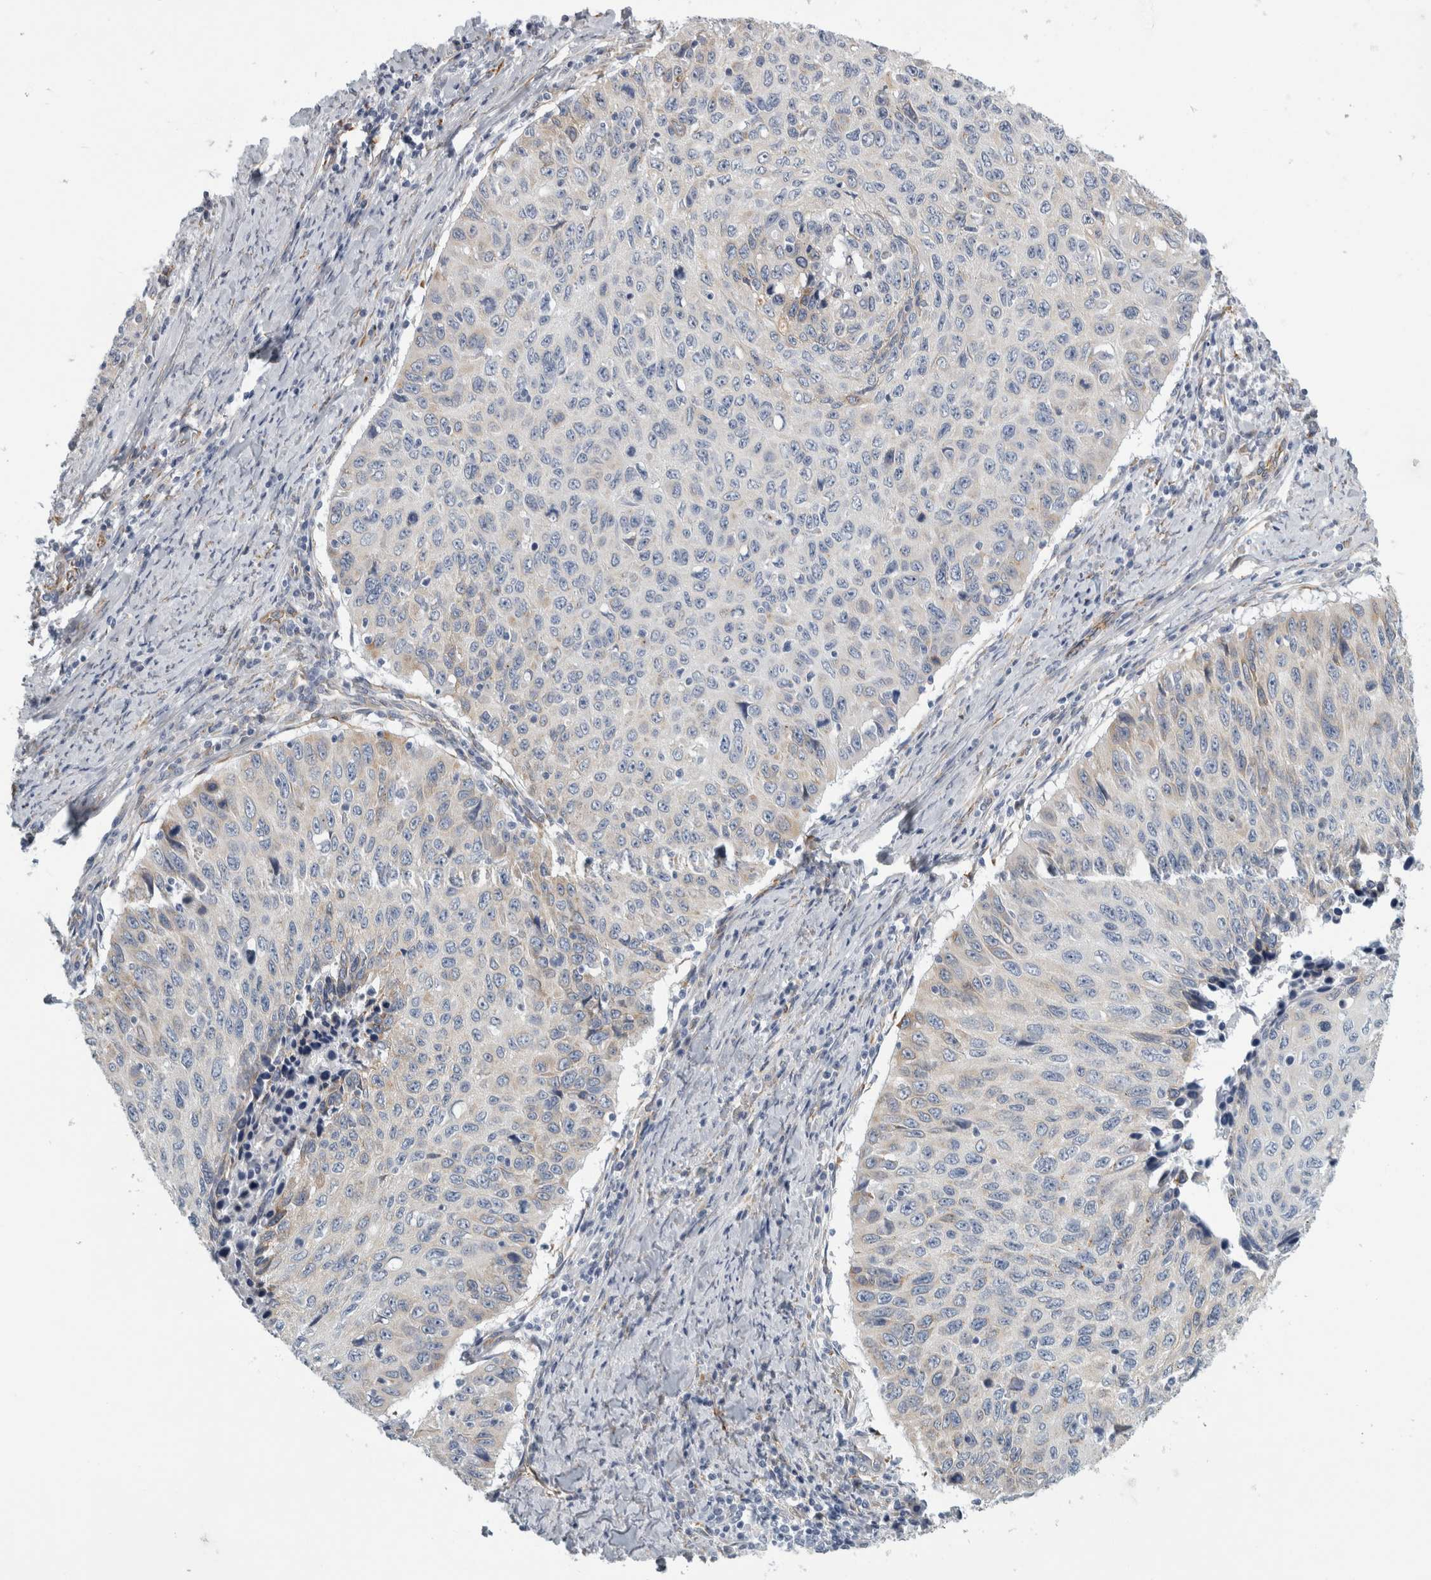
{"staining": {"intensity": "negative", "quantity": "none", "location": "none"}, "tissue": "cervical cancer", "cell_type": "Tumor cells", "image_type": "cancer", "snomed": [{"axis": "morphology", "description": "Squamous cell carcinoma, NOS"}, {"axis": "topography", "description": "Cervix"}], "caption": "A photomicrograph of cervical cancer stained for a protein exhibits no brown staining in tumor cells.", "gene": "B3GNT3", "patient": {"sex": "female", "age": 53}}